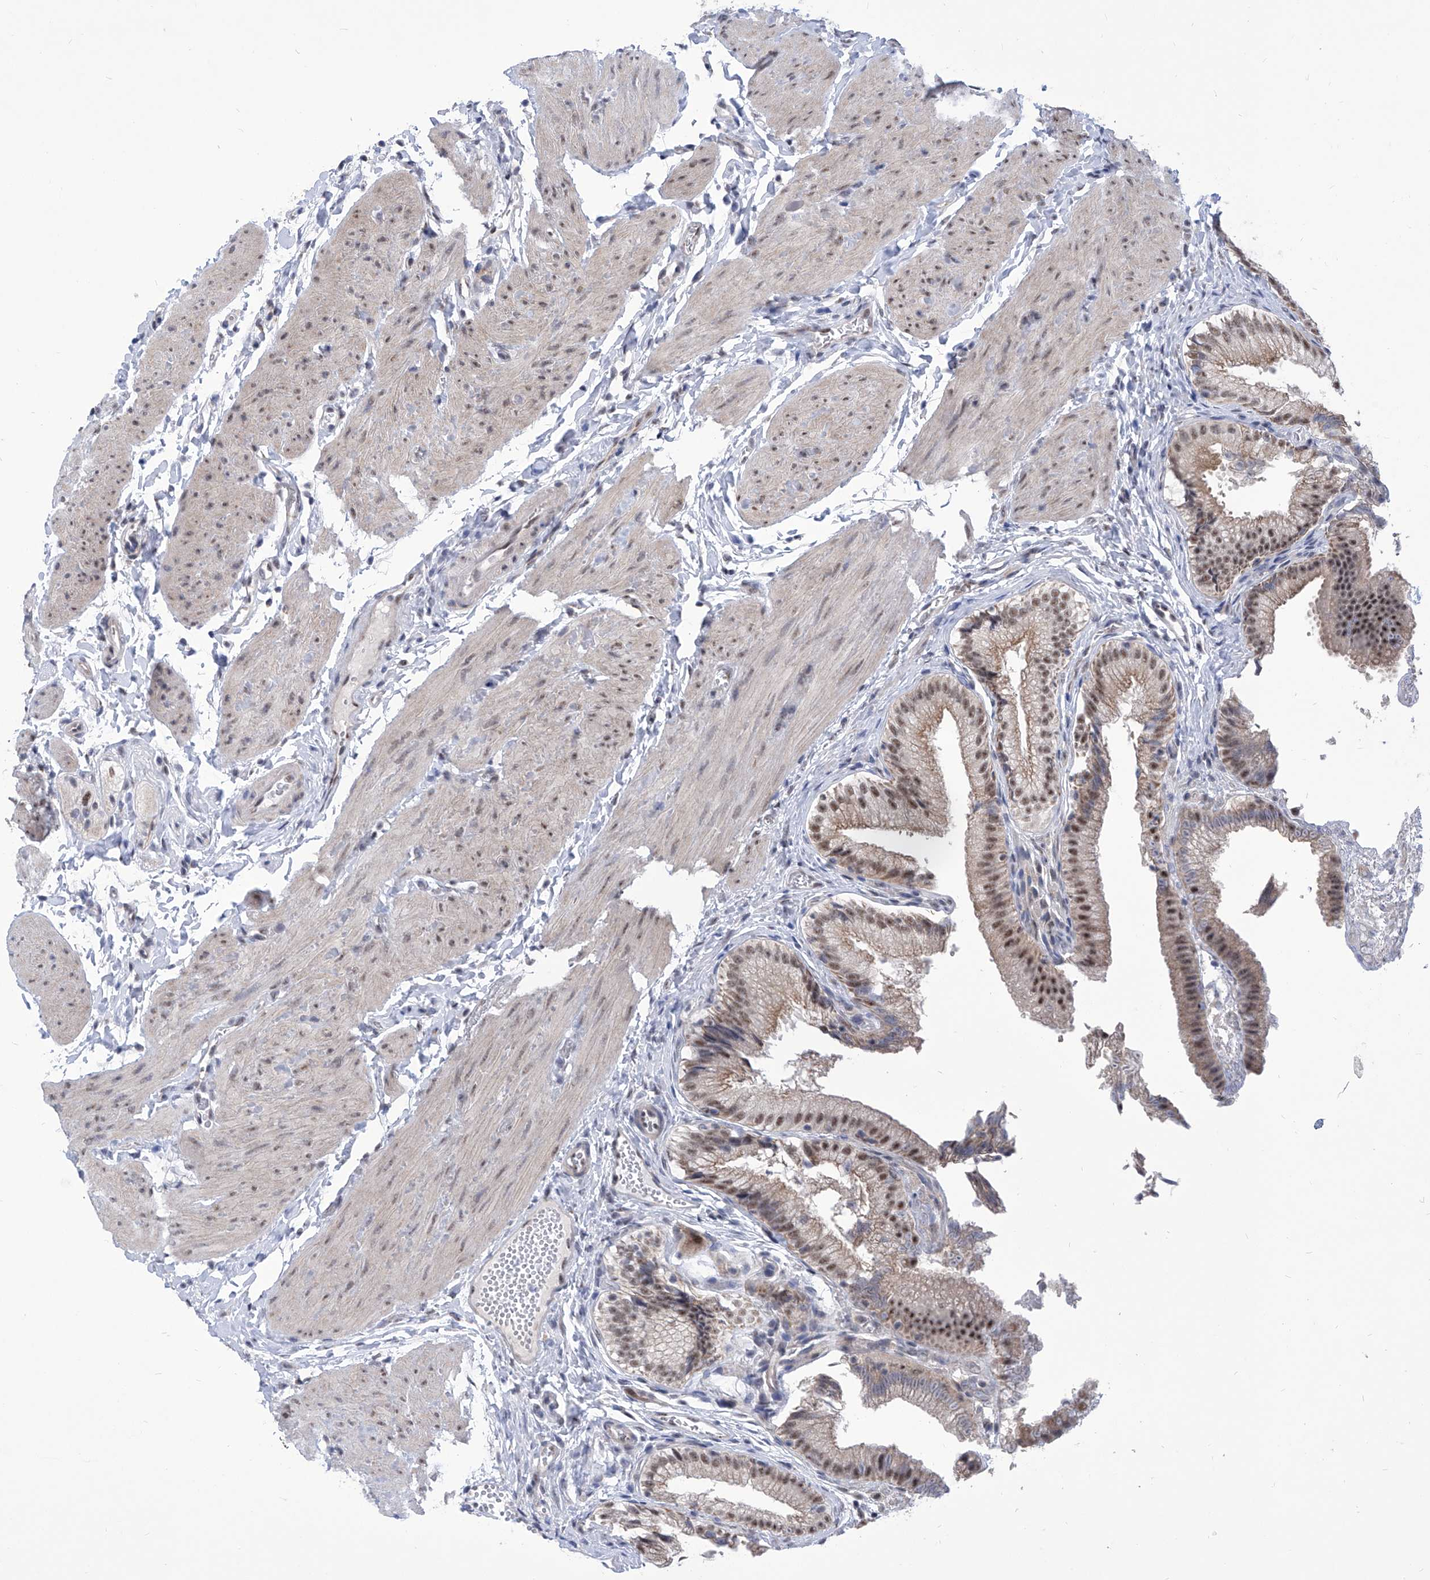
{"staining": {"intensity": "moderate", "quantity": ">75%", "location": "nuclear"}, "tissue": "gallbladder", "cell_type": "Glandular cells", "image_type": "normal", "snomed": [{"axis": "morphology", "description": "Normal tissue, NOS"}, {"axis": "topography", "description": "Gallbladder"}], "caption": "This photomicrograph reveals immunohistochemistry (IHC) staining of normal human gallbladder, with medium moderate nuclear expression in approximately >75% of glandular cells.", "gene": "SART1", "patient": {"sex": "female", "age": 30}}